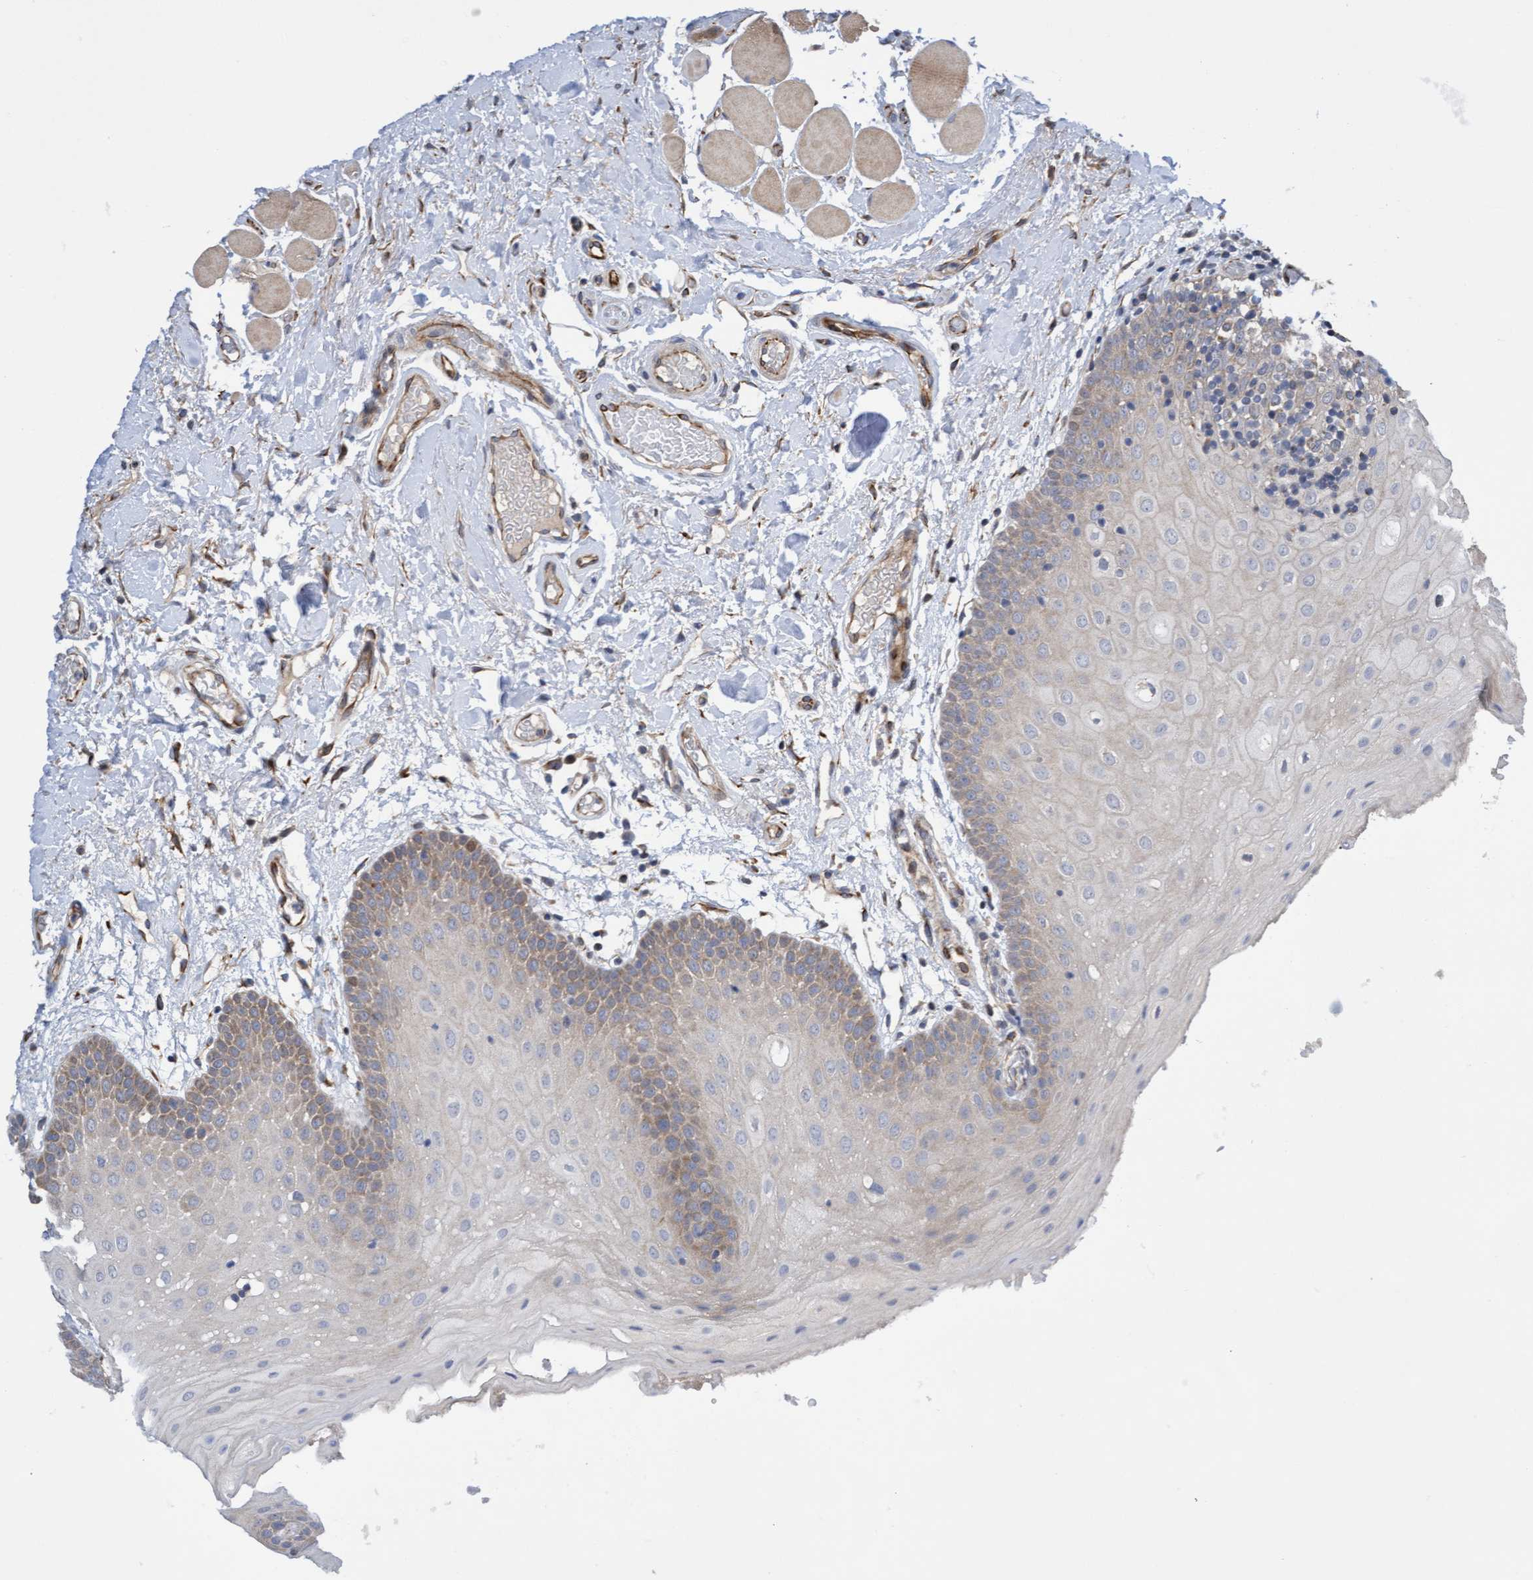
{"staining": {"intensity": "moderate", "quantity": "<25%", "location": "cytoplasmic/membranous"}, "tissue": "oral mucosa", "cell_type": "Squamous epithelial cells", "image_type": "normal", "snomed": [{"axis": "morphology", "description": "Normal tissue, NOS"}, {"axis": "morphology", "description": "Squamous cell carcinoma, NOS"}, {"axis": "topography", "description": "Oral tissue"}, {"axis": "topography", "description": "Head-Neck"}], "caption": "DAB (3,3'-diaminobenzidine) immunohistochemical staining of normal human oral mucosa displays moderate cytoplasmic/membranous protein expression in about <25% of squamous epithelial cells. The staining is performed using DAB (3,3'-diaminobenzidine) brown chromogen to label protein expression. The nuclei are counter-stained blue using hematoxylin.", "gene": "ITFG1", "patient": {"sex": "male", "age": 71}}